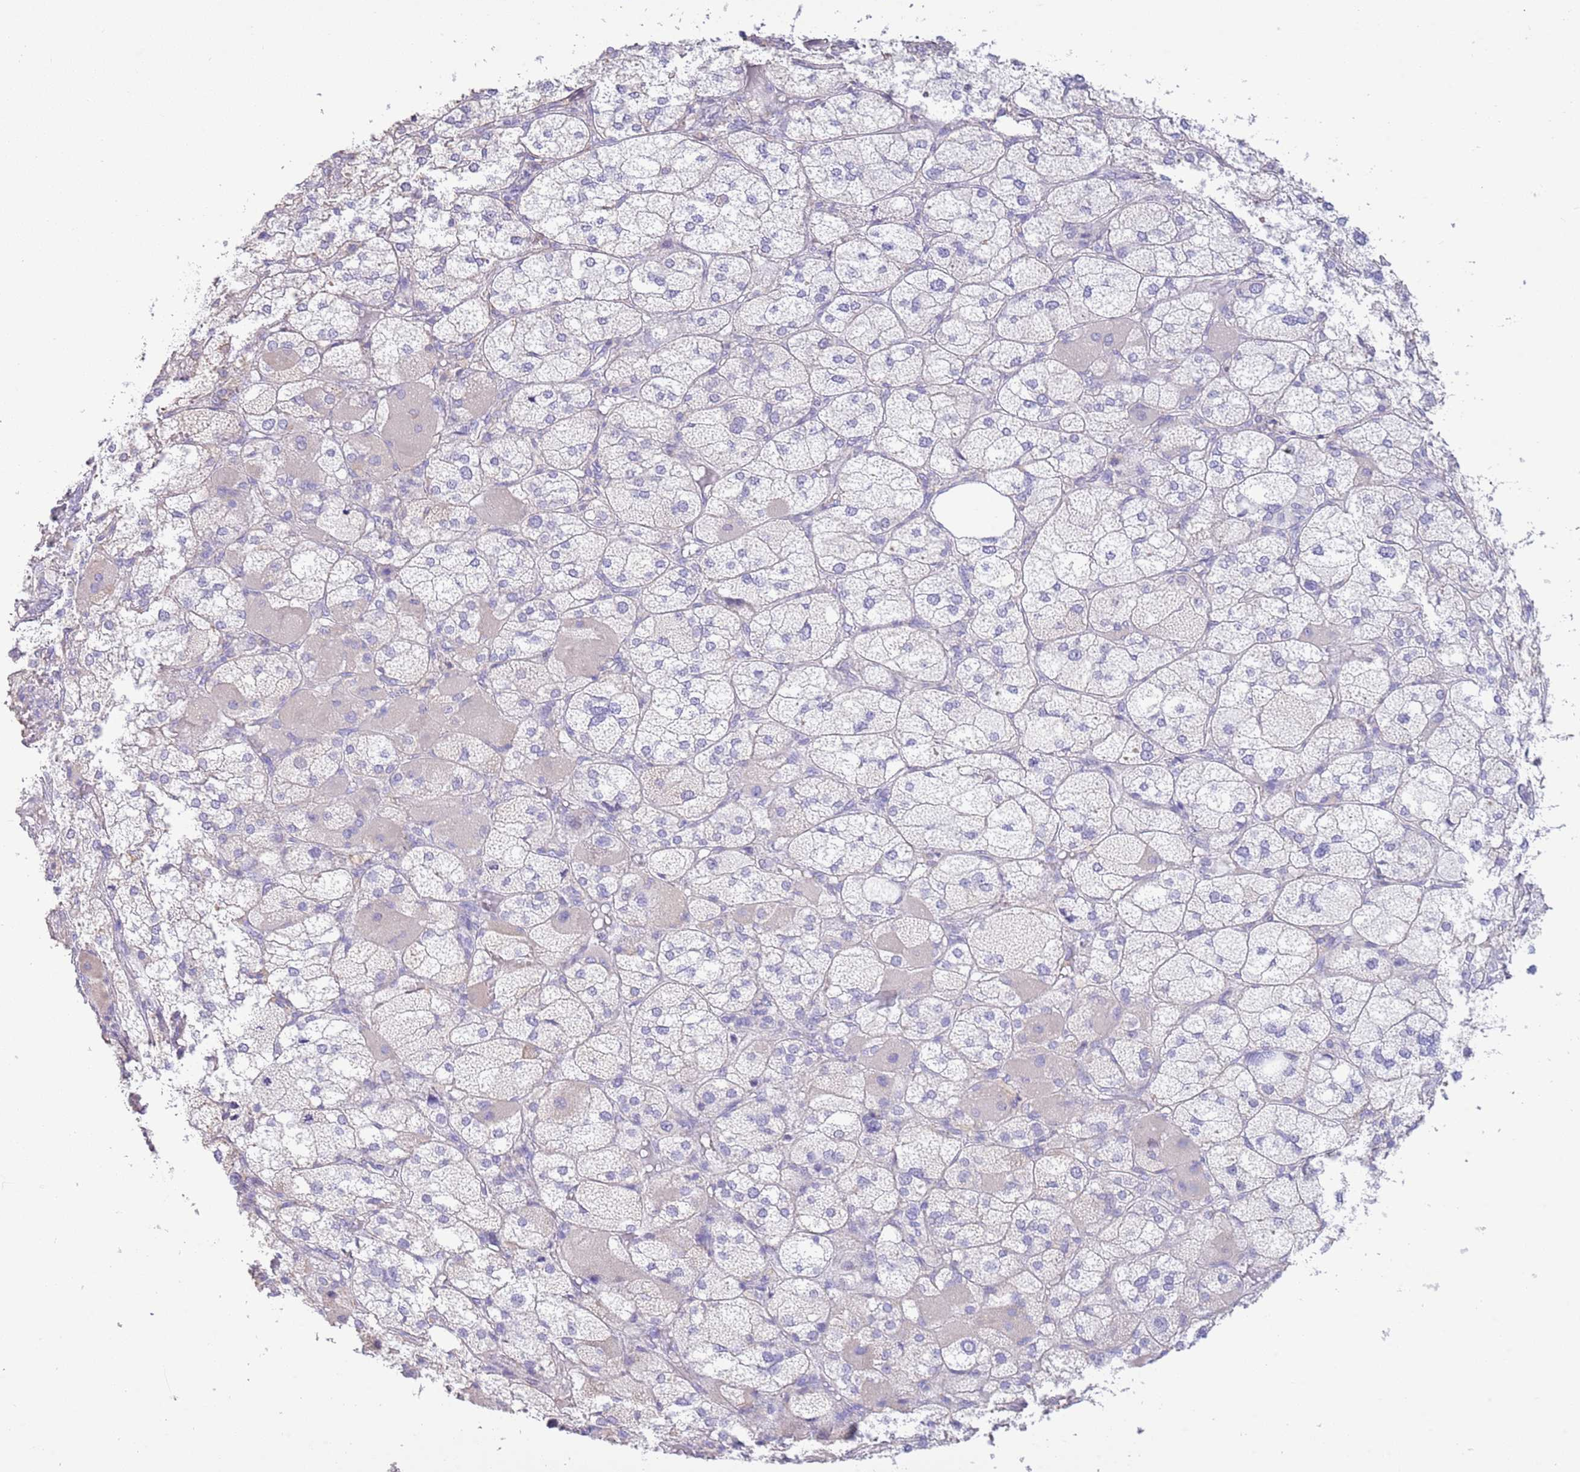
{"staining": {"intensity": "weak", "quantity": "<25%", "location": "cytoplasmic/membranous"}, "tissue": "adrenal gland", "cell_type": "Glandular cells", "image_type": "normal", "snomed": [{"axis": "morphology", "description": "Normal tissue, NOS"}, {"axis": "topography", "description": "Adrenal gland"}], "caption": "This is a photomicrograph of immunohistochemistry (IHC) staining of benign adrenal gland, which shows no positivity in glandular cells.", "gene": "ACR", "patient": {"sex": "female", "age": 61}}